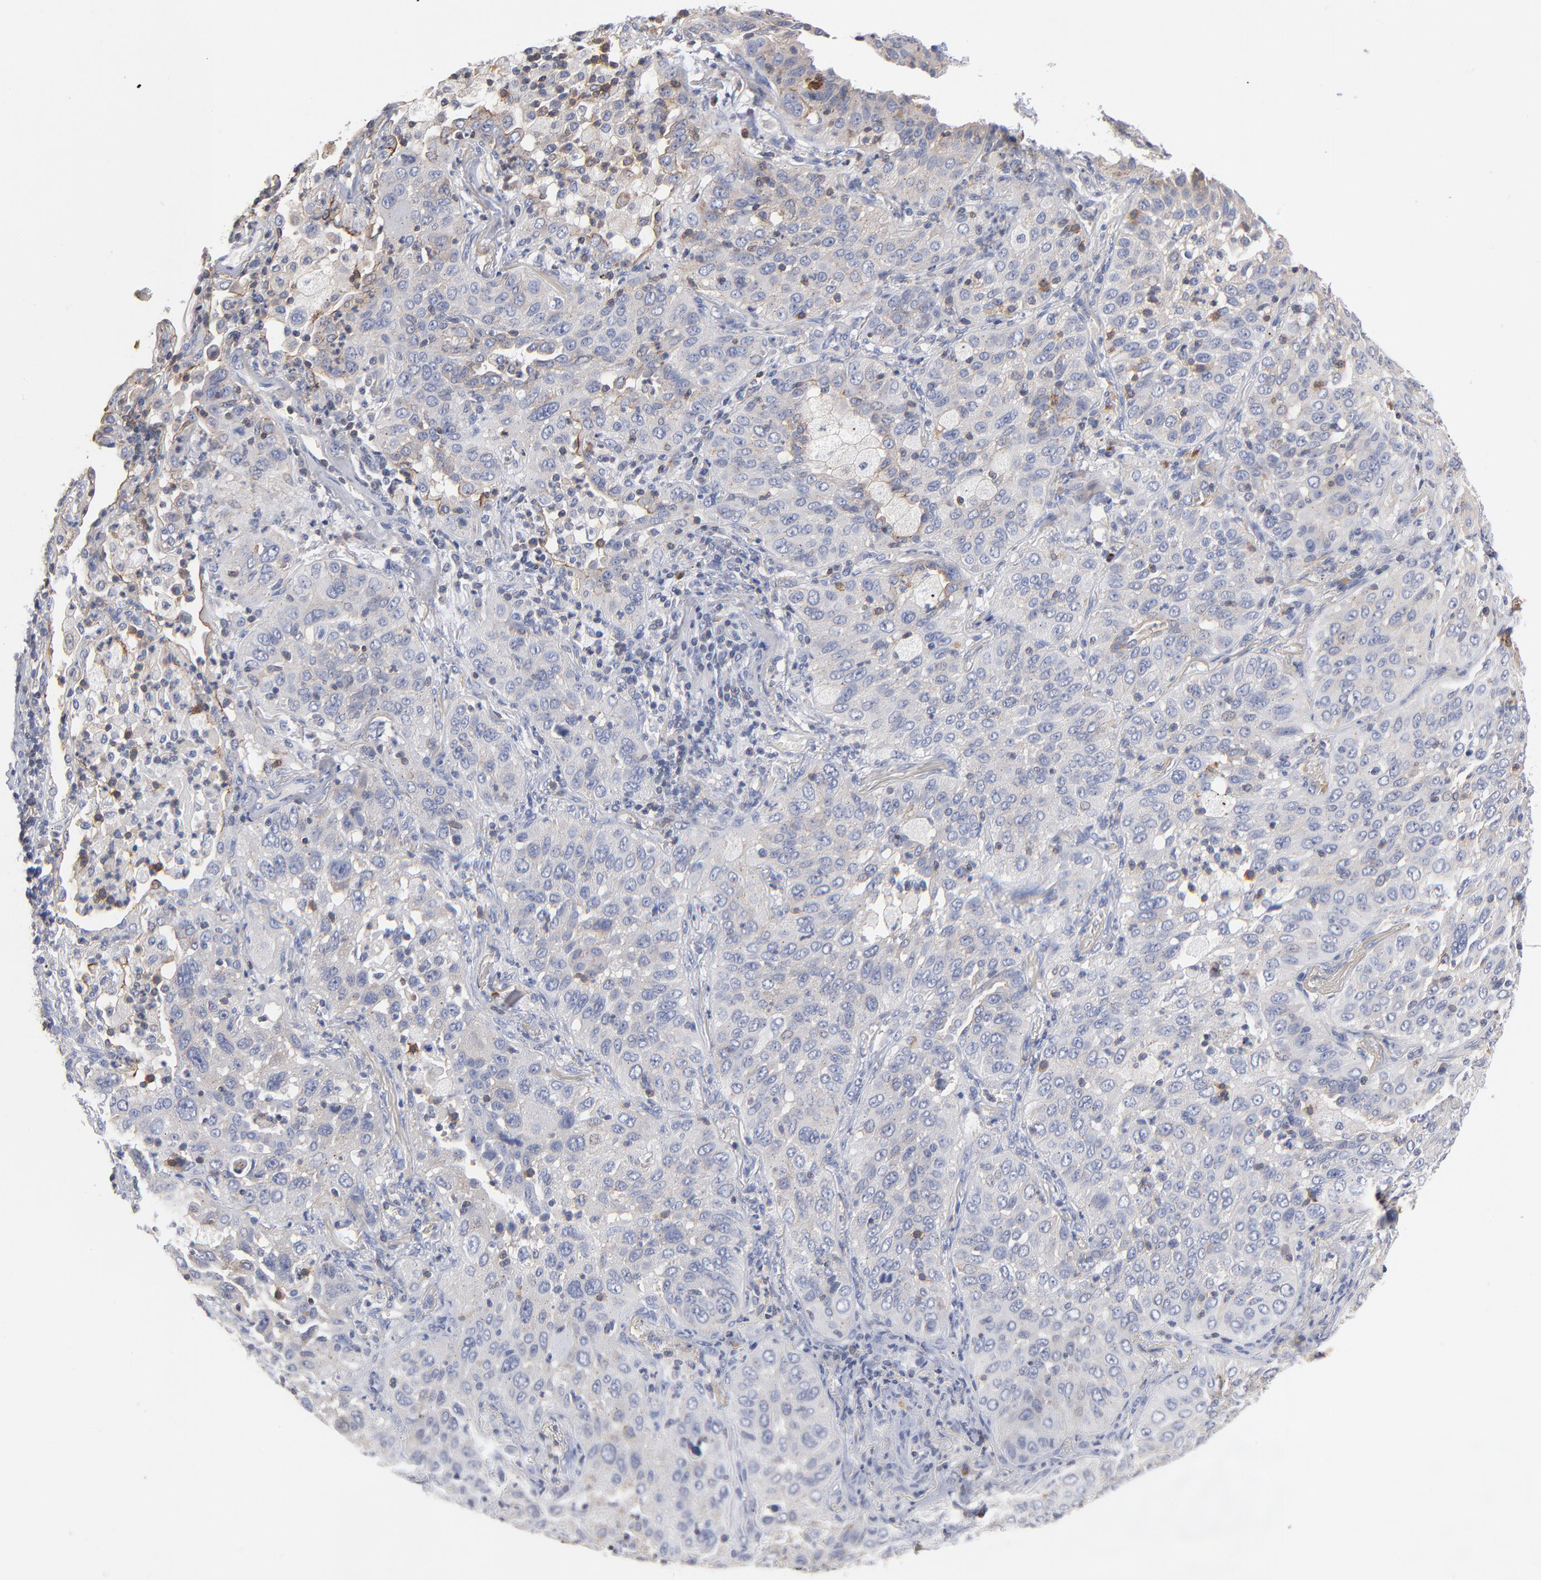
{"staining": {"intensity": "weak", "quantity": "<25%", "location": "cytoplasmic/membranous"}, "tissue": "lung cancer", "cell_type": "Tumor cells", "image_type": "cancer", "snomed": [{"axis": "morphology", "description": "Squamous cell carcinoma, NOS"}, {"axis": "topography", "description": "Lung"}], "caption": "High magnification brightfield microscopy of squamous cell carcinoma (lung) stained with DAB (3,3'-diaminobenzidine) (brown) and counterstained with hematoxylin (blue): tumor cells show no significant expression.", "gene": "PDLIM2", "patient": {"sex": "female", "age": 67}}